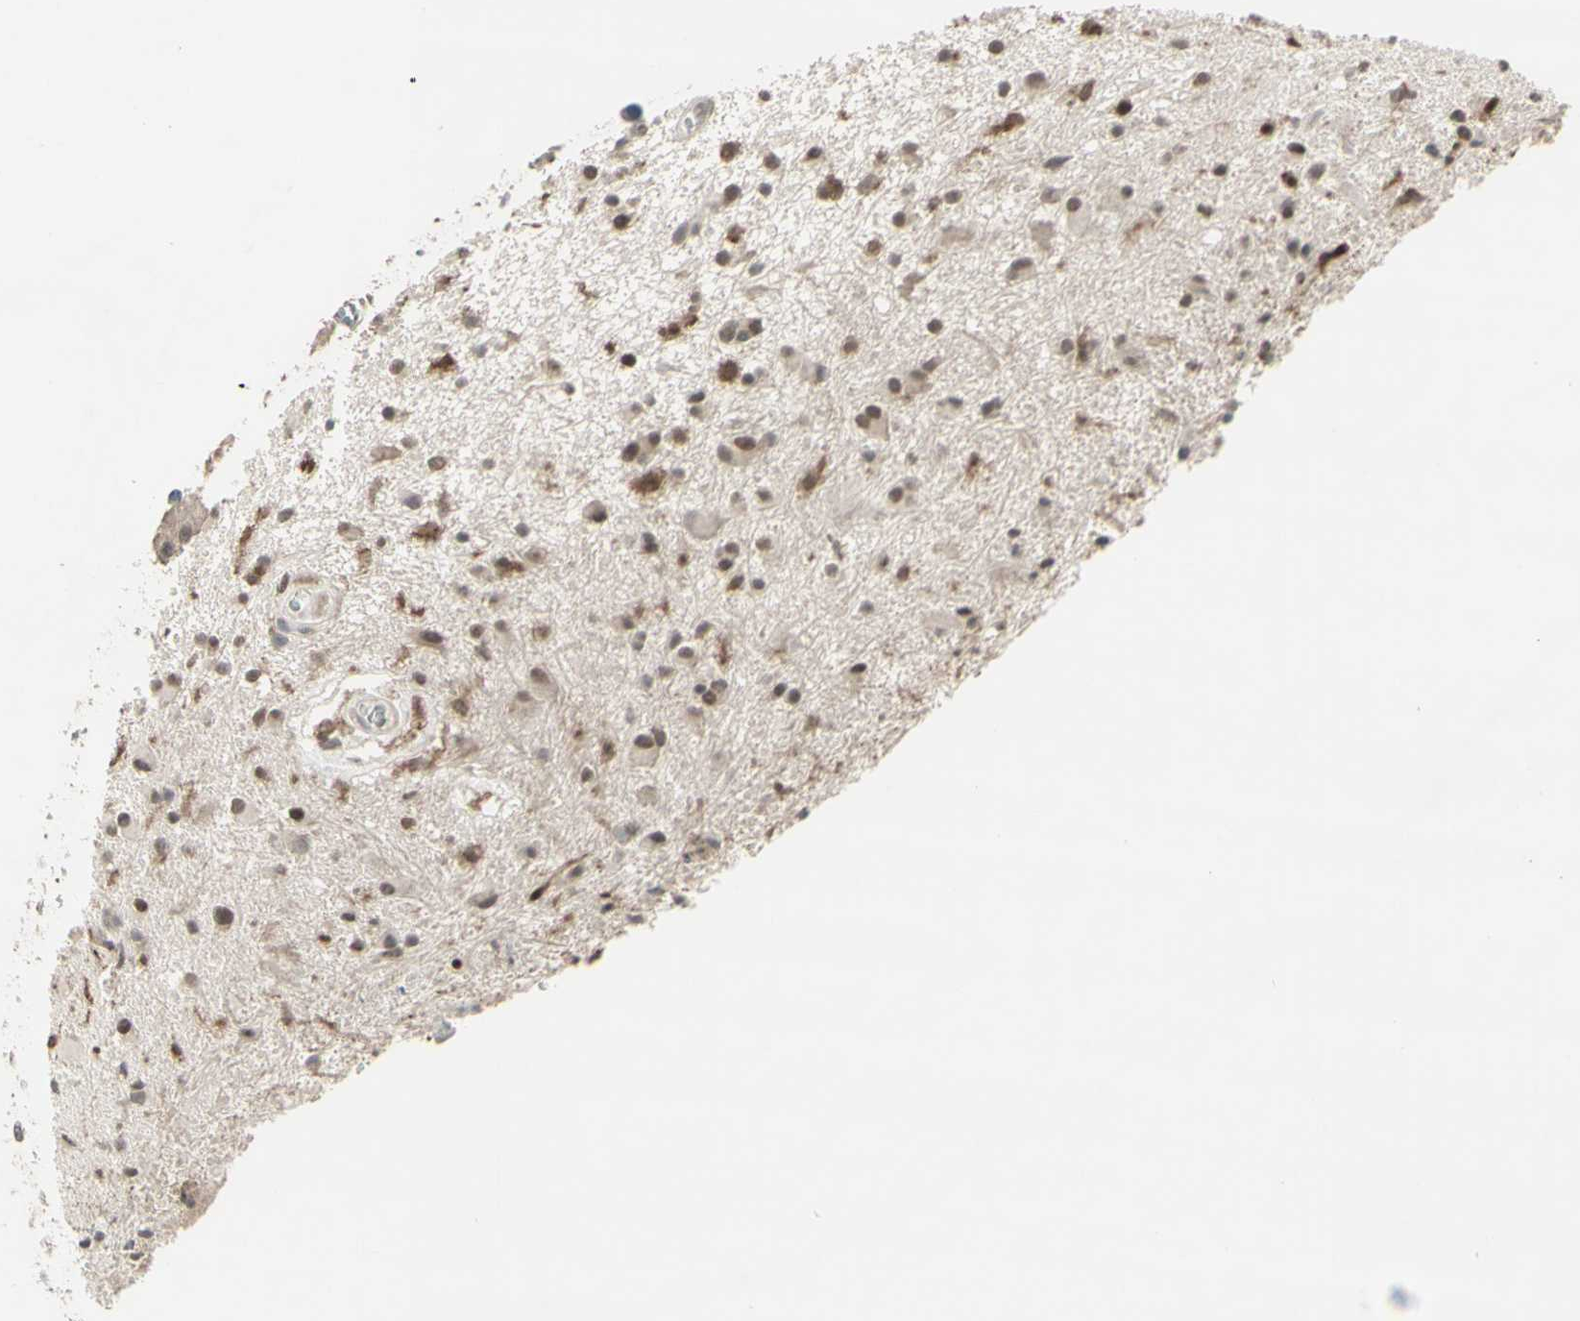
{"staining": {"intensity": "moderate", "quantity": ">75%", "location": "cytoplasmic/membranous,nuclear"}, "tissue": "glioma", "cell_type": "Tumor cells", "image_type": "cancer", "snomed": [{"axis": "morphology", "description": "Glioma, malignant, High grade"}, {"axis": "topography", "description": "Brain"}], "caption": "This is a histology image of immunohistochemistry (IHC) staining of high-grade glioma (malignant), which shows moderate positivity in the cytoplasmic/membranous and nuclear of tumor cells.", "gene": "SAMSN1", "patient": {"sex": "male", "age": 33}}